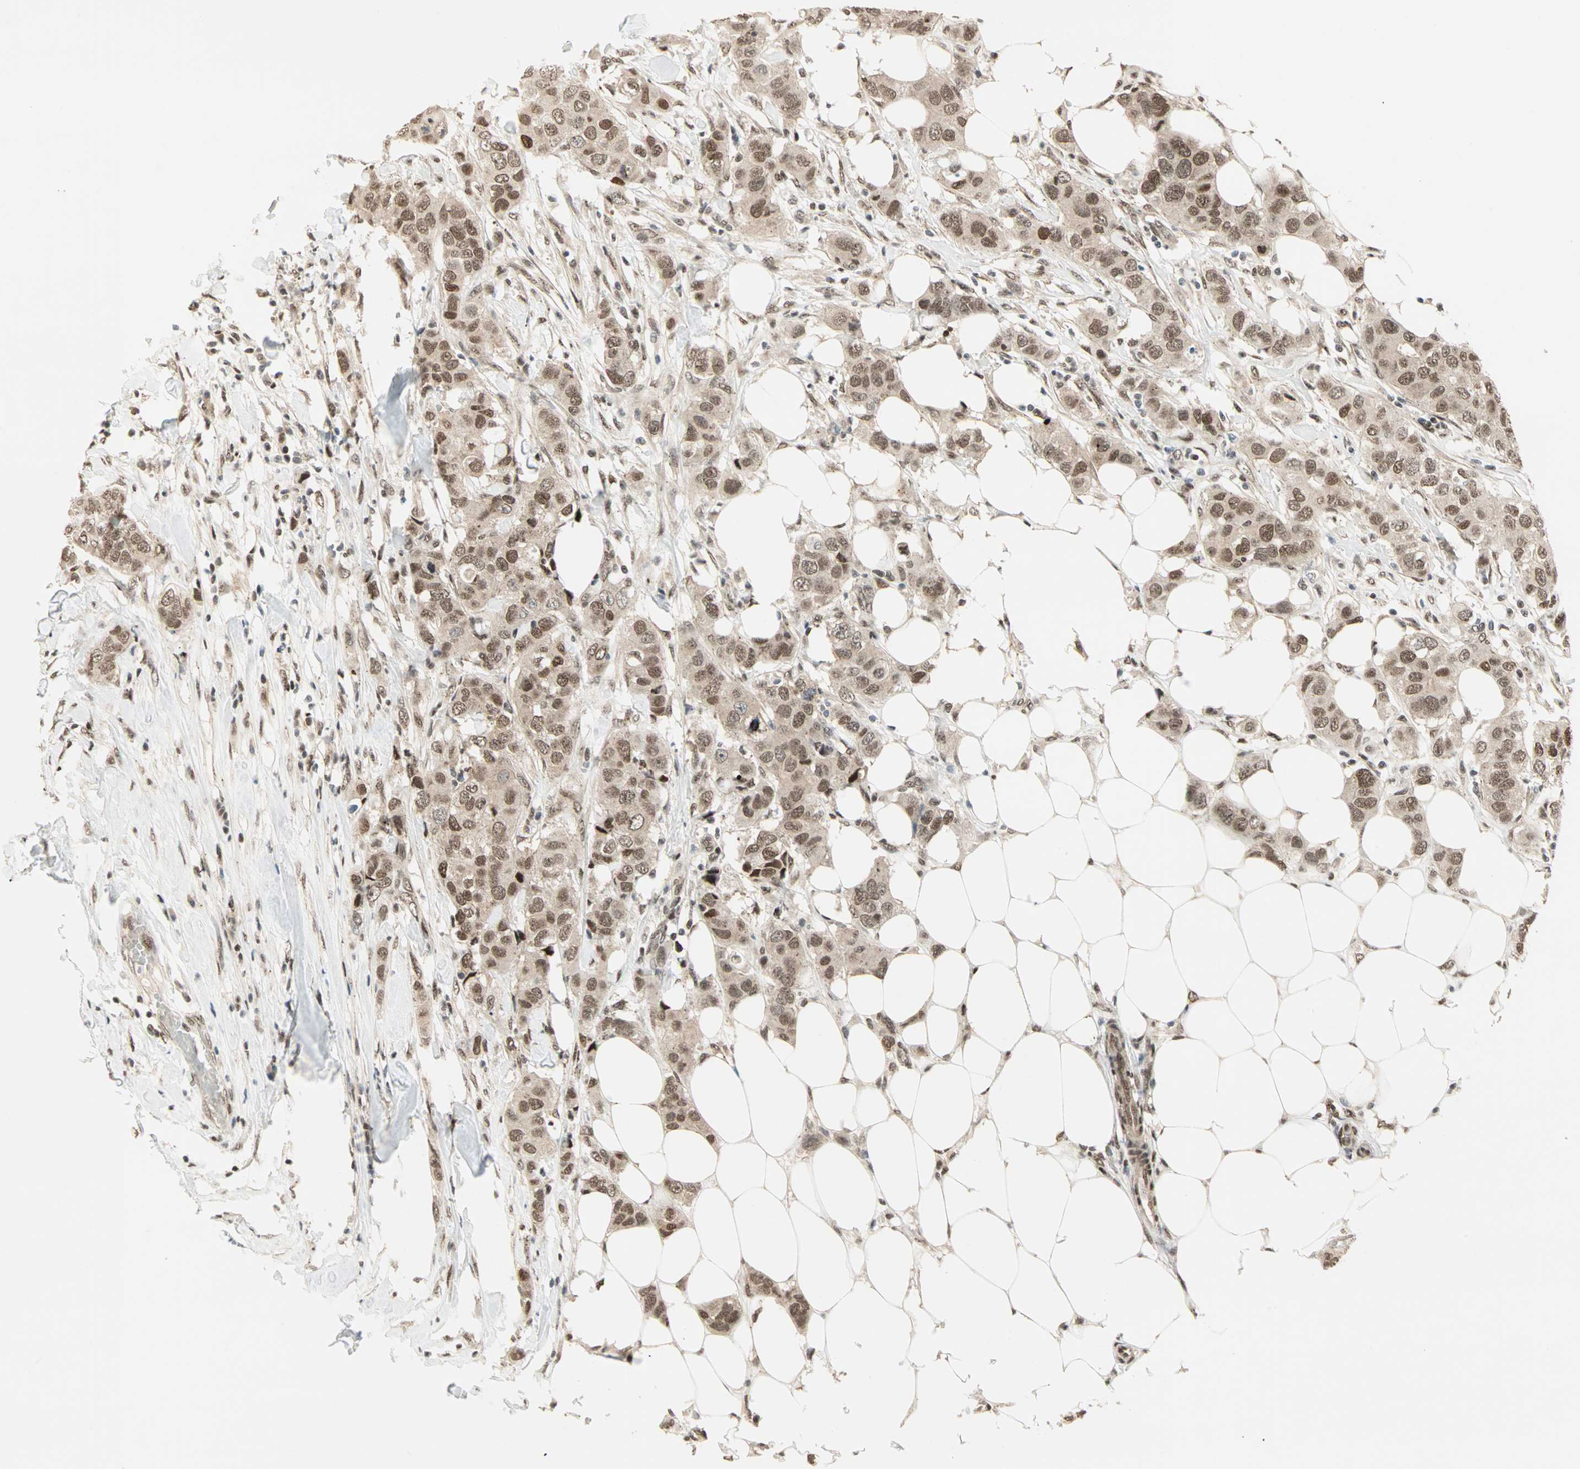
{"staining": {"intensity": "moderate", "quantity": ">75%", "location": "cytoplasmic/membranous,nuclear"}, "tissue": "breast cancer", "cell_type": "Tumor cells", "image_type": "cancer", "snomed": [{"axis": "morphology", "description": "Duct carcinoma"}, {"axis": "topography", "description": "Breast"}], "caption": "Protein staining of breast cancer tissue exhibits moderate cytoplasmic/membranous and nuclear positivity in about >75% of tumor cells. (DAB (3,3'-diaminobenzidine) IHC with brightfield microscopy, high magnification).", "gene": "BLM", "patient": {"sex": "female", "age": 50}}